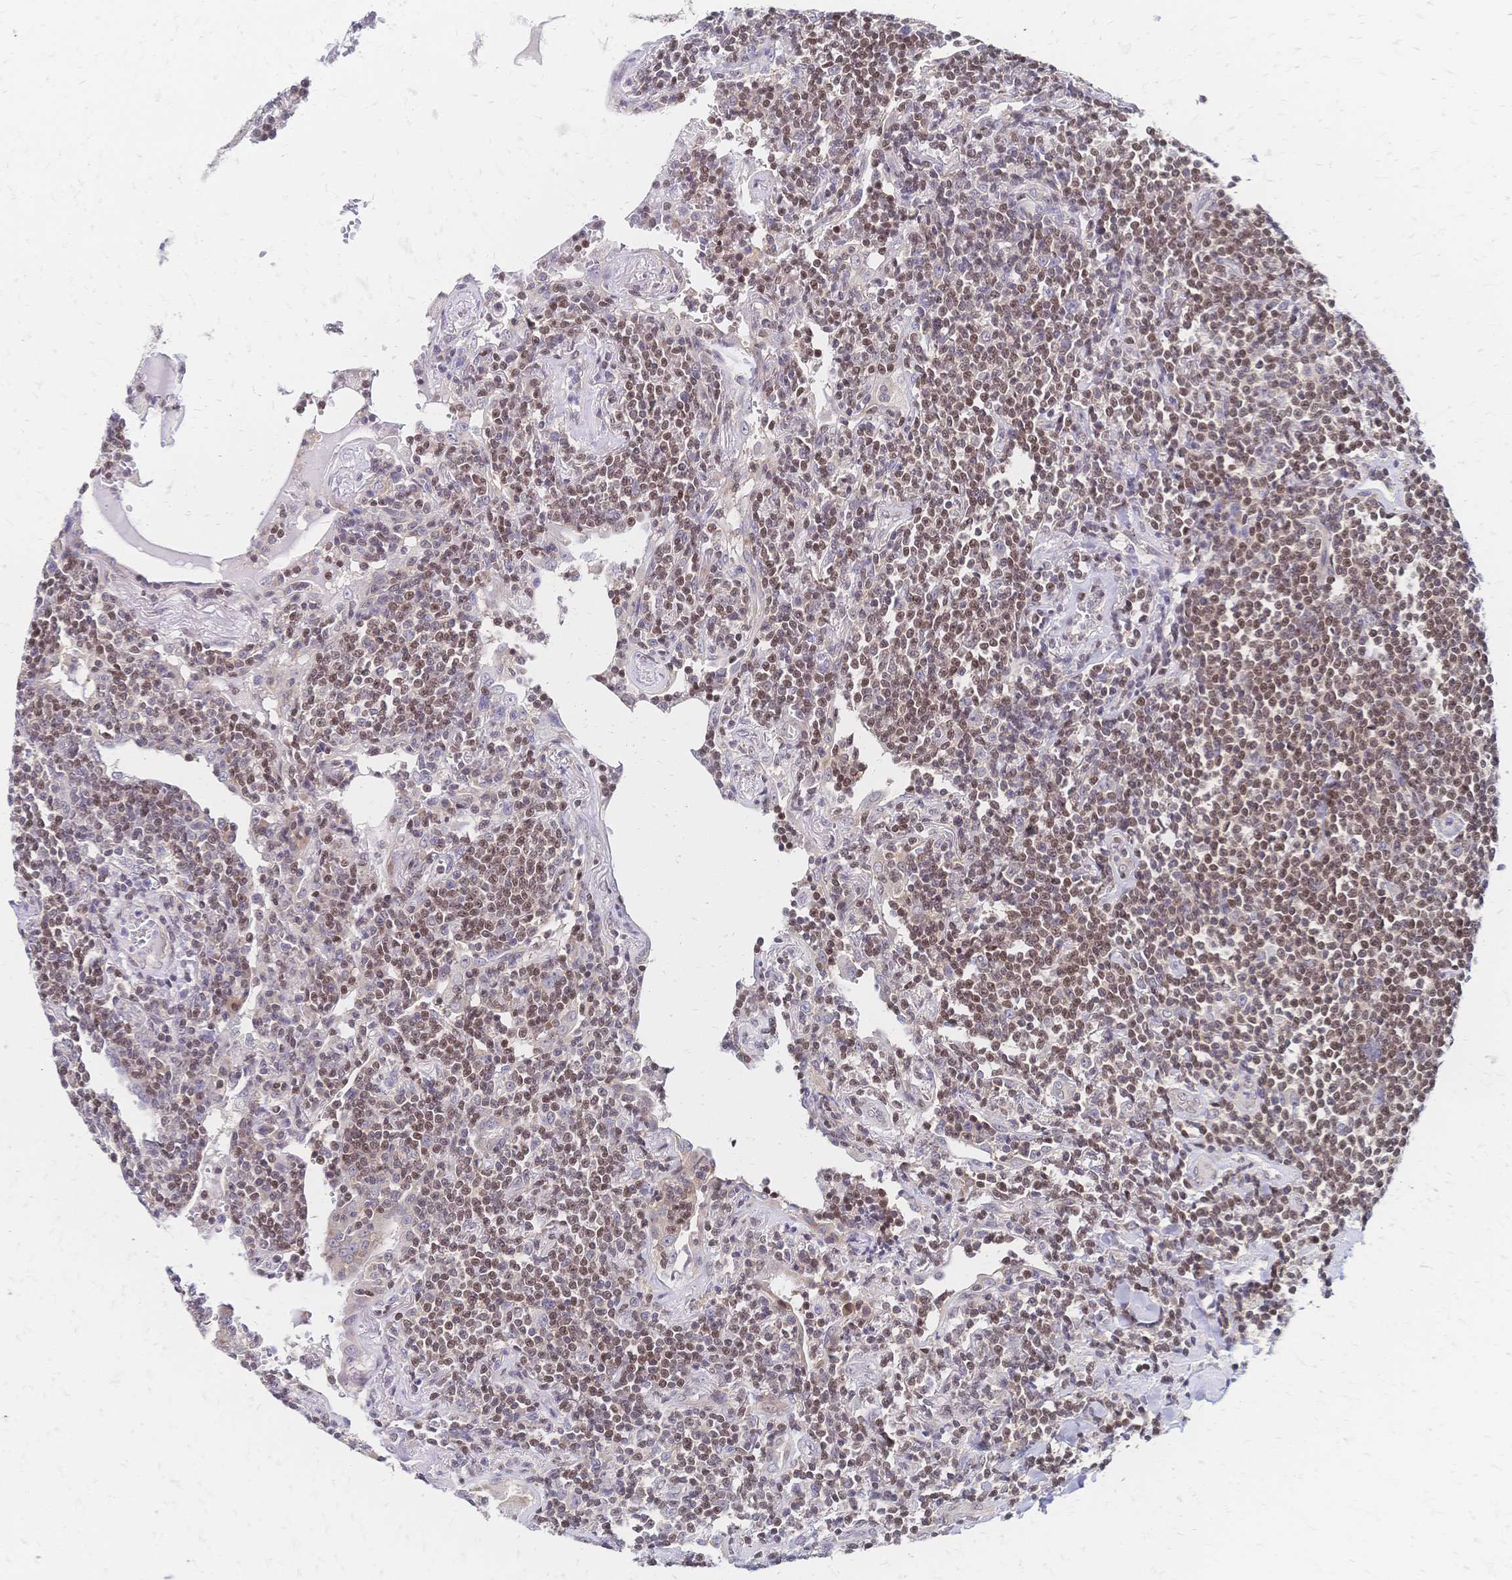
{"staining": {"intensity": "weak", "quantity": ">75%", "location": "nuclear"}, "tissue": "lymphoma", "cell_type": "Tumor cells", "image_type": "cancer", "snomed": [{"axis": "morphology", "description": "Malignant lymphoma, non-Hodgkin's type, Low grade"}, {"axis": "topography", "description": "Lung"}], "caption": "Brown immunohistochemical staining in human lymphoma shows weak nuclear positivity in about >75% of tumor cells.", "gene": "CBX7", "patient": {"sex": "female", "age": 71}}